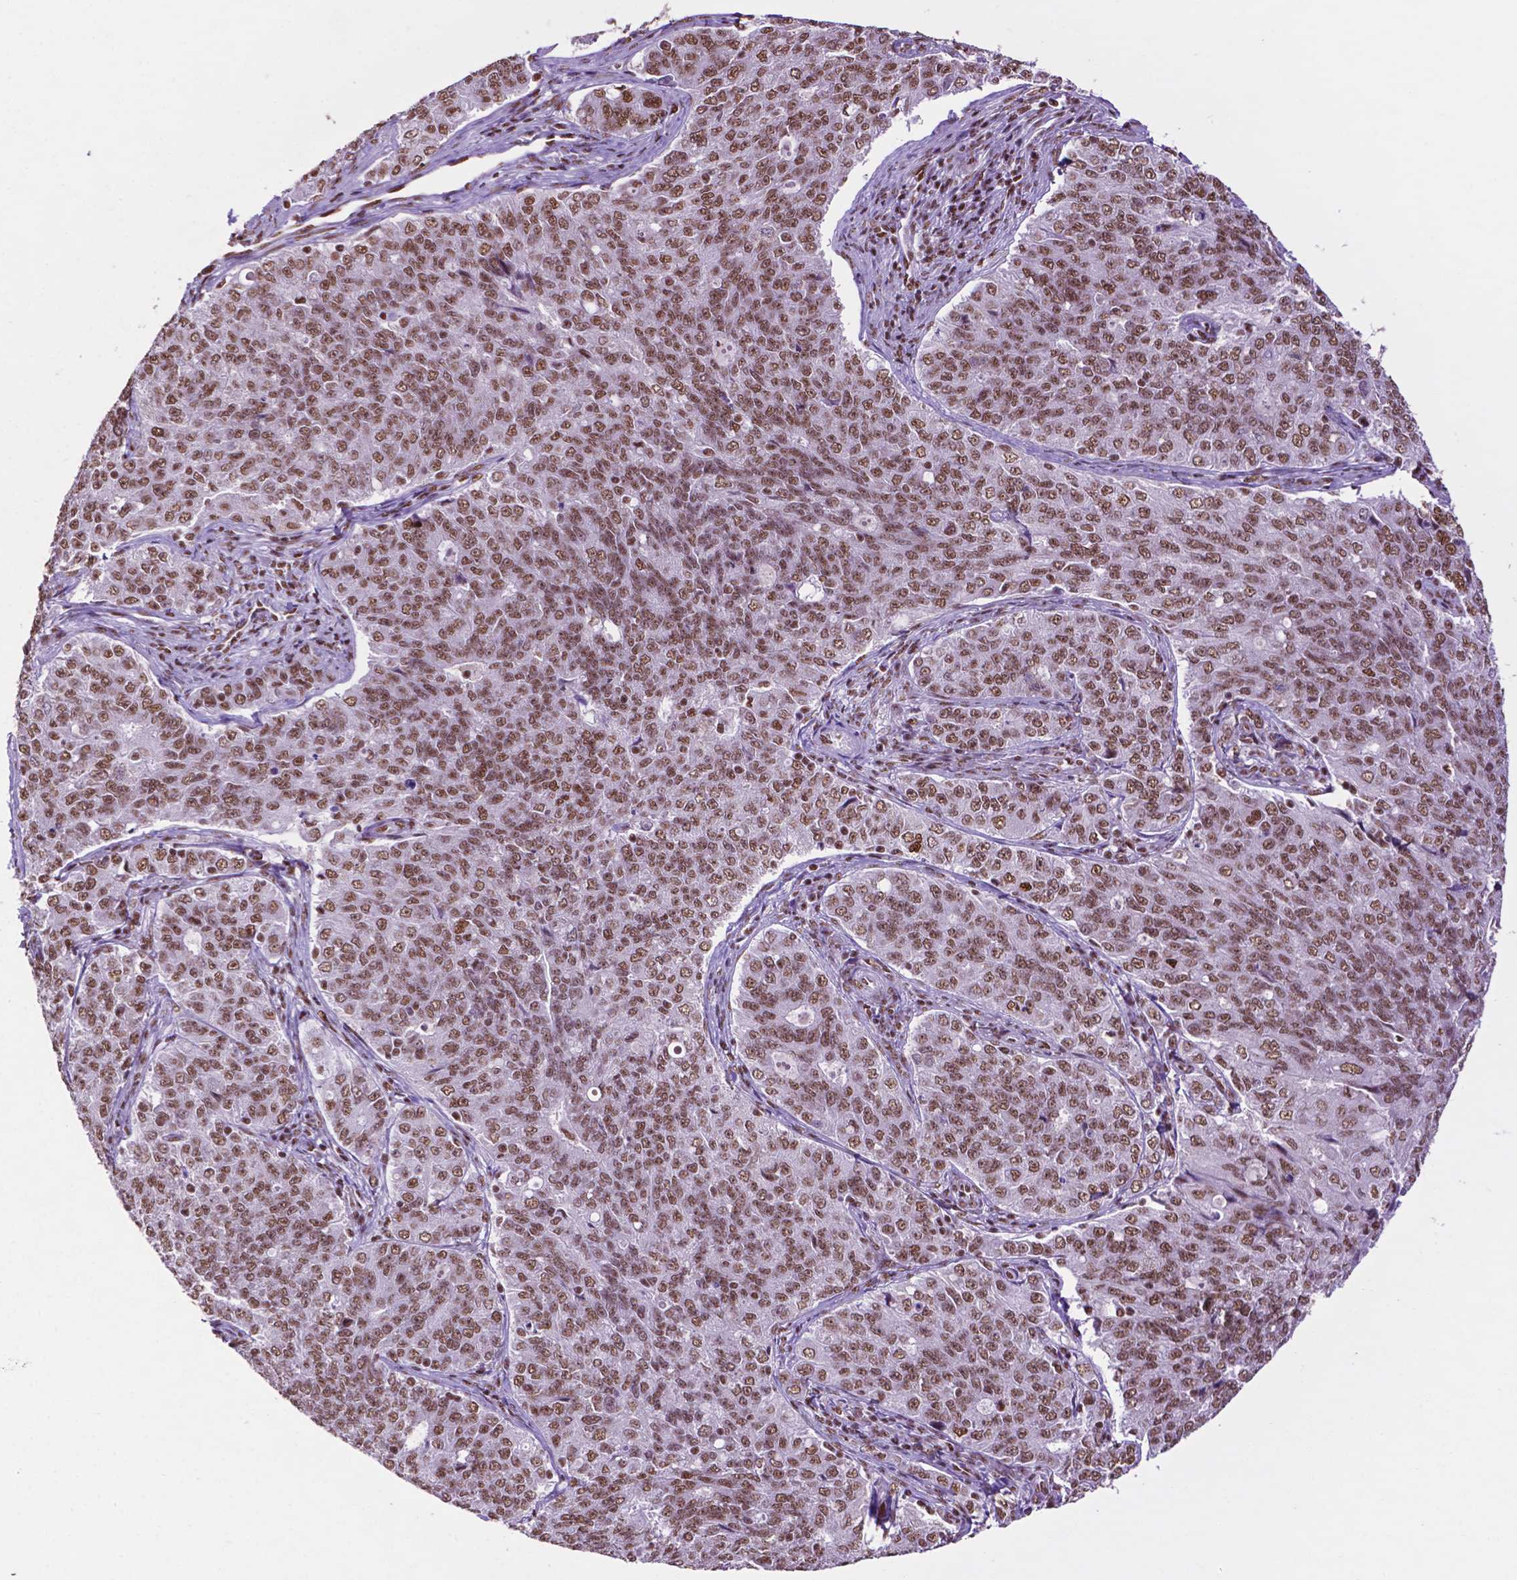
{"staining": {"intensity": "moderate", "quantity": ">75%", "location": "nuclear"}, "tissue": "endometrial cancer", "cell_type": "Tumor cells", "image_type": "cancer", "snomed": [{"axis": "morphology", "description": "Adenocarcinoma, NOS"}, {"axis": "topography", "description": "Endometrium"}], "caption": "An image of endometrial cancer (adenocarcinoma) stained for a protein demonstrates moderate nuclear brown staining in tumor cells. (brown staining indicates protein expression, while blue staining denotes nuclei).", "gene": "CCAR2", "patient": {"sex": "female", "age": 43}}